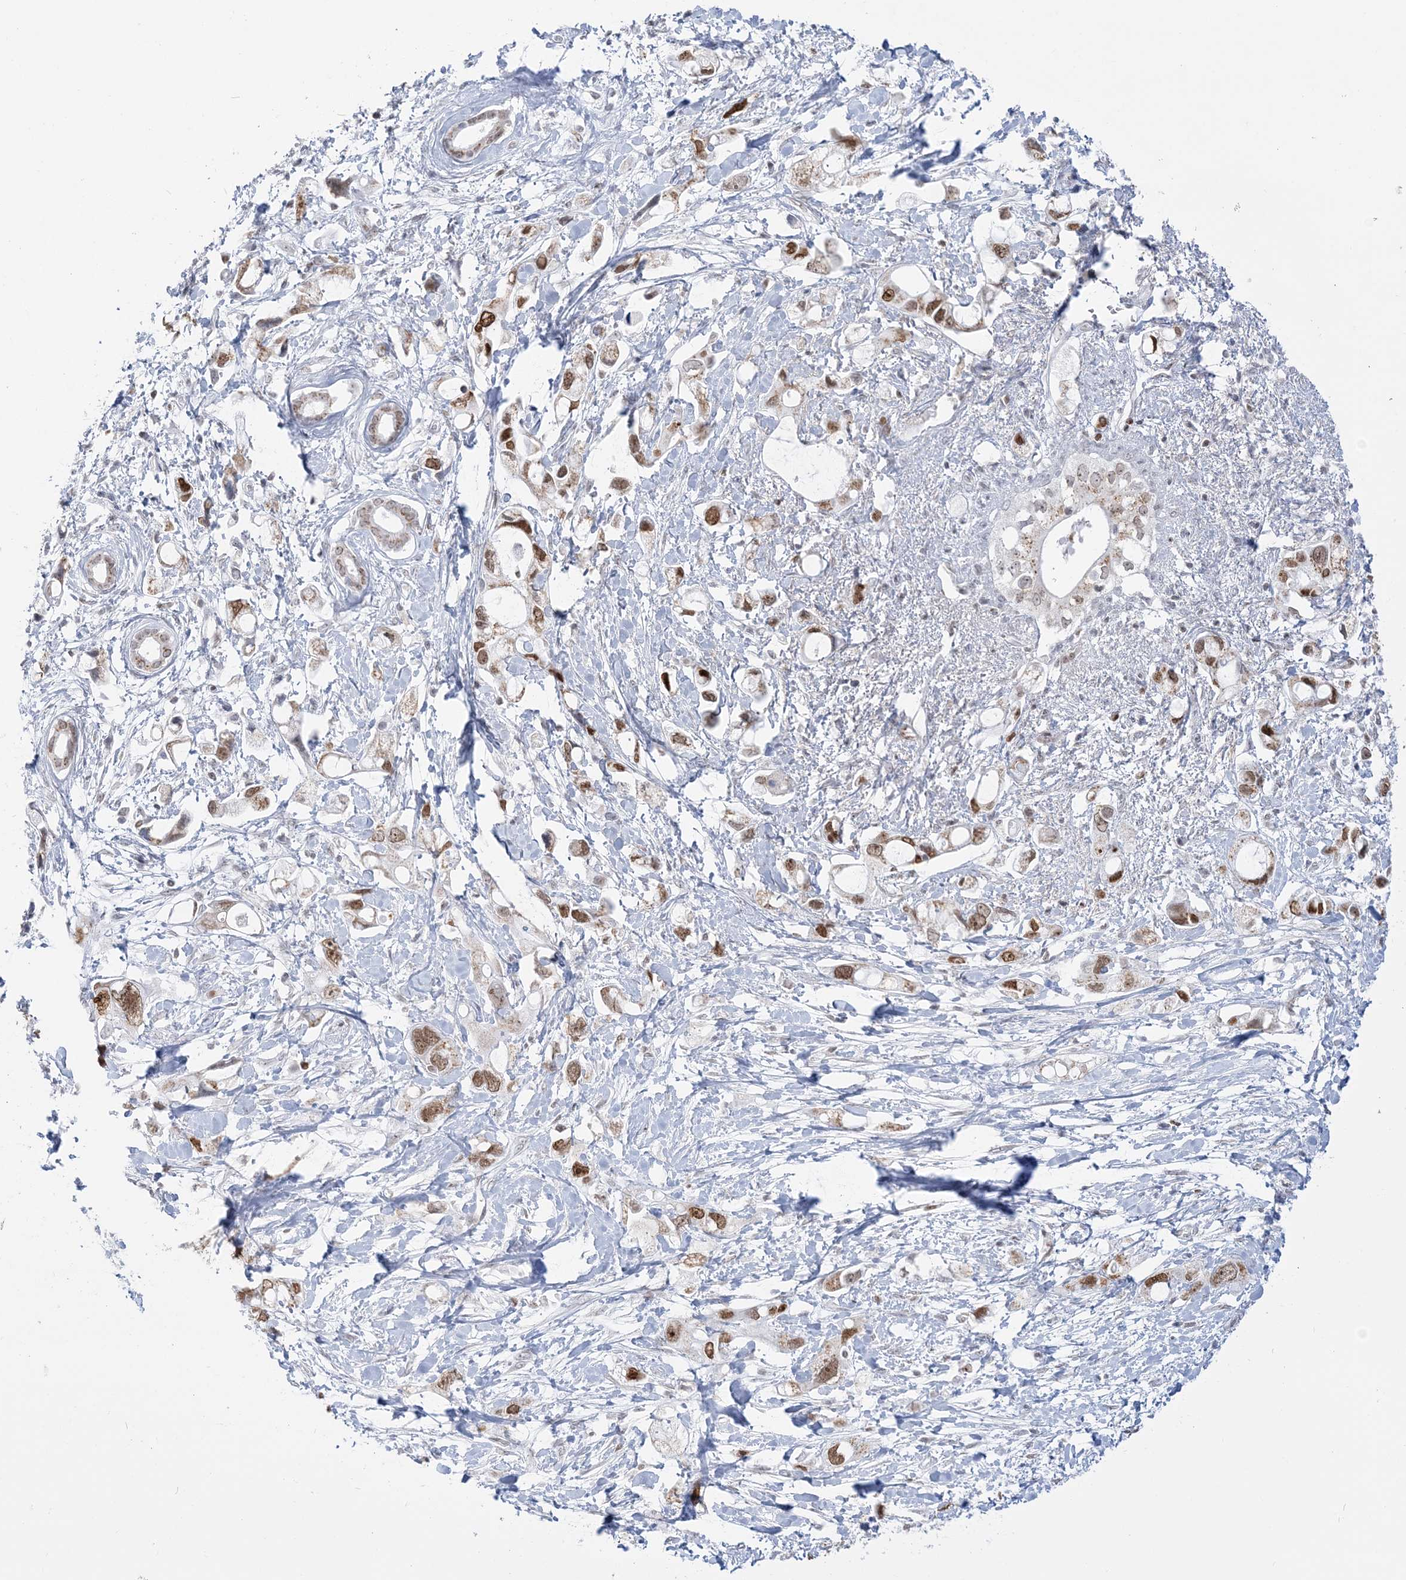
{"staining": {"intensity": "moderate", "quantity": ">75%", "location": "nuclear"}, "tissue": "pancreatic cancer", "cell_type": "Tumor cells", "image_type": "cancer", "snomed": [{"axis": "morphology", "description": "Adenocarcinoma, NOS"}, {"axis": "topography", "description": "Pancreas"}], "caption": "Brown immunohistochemical staining in pancreatic cancer (adenocarcinoma) displays moderate nuclear expression in approximately >75% of tumor cells.", "gene": "DDX21", "patient": {"sex": "female", "age": 56}}